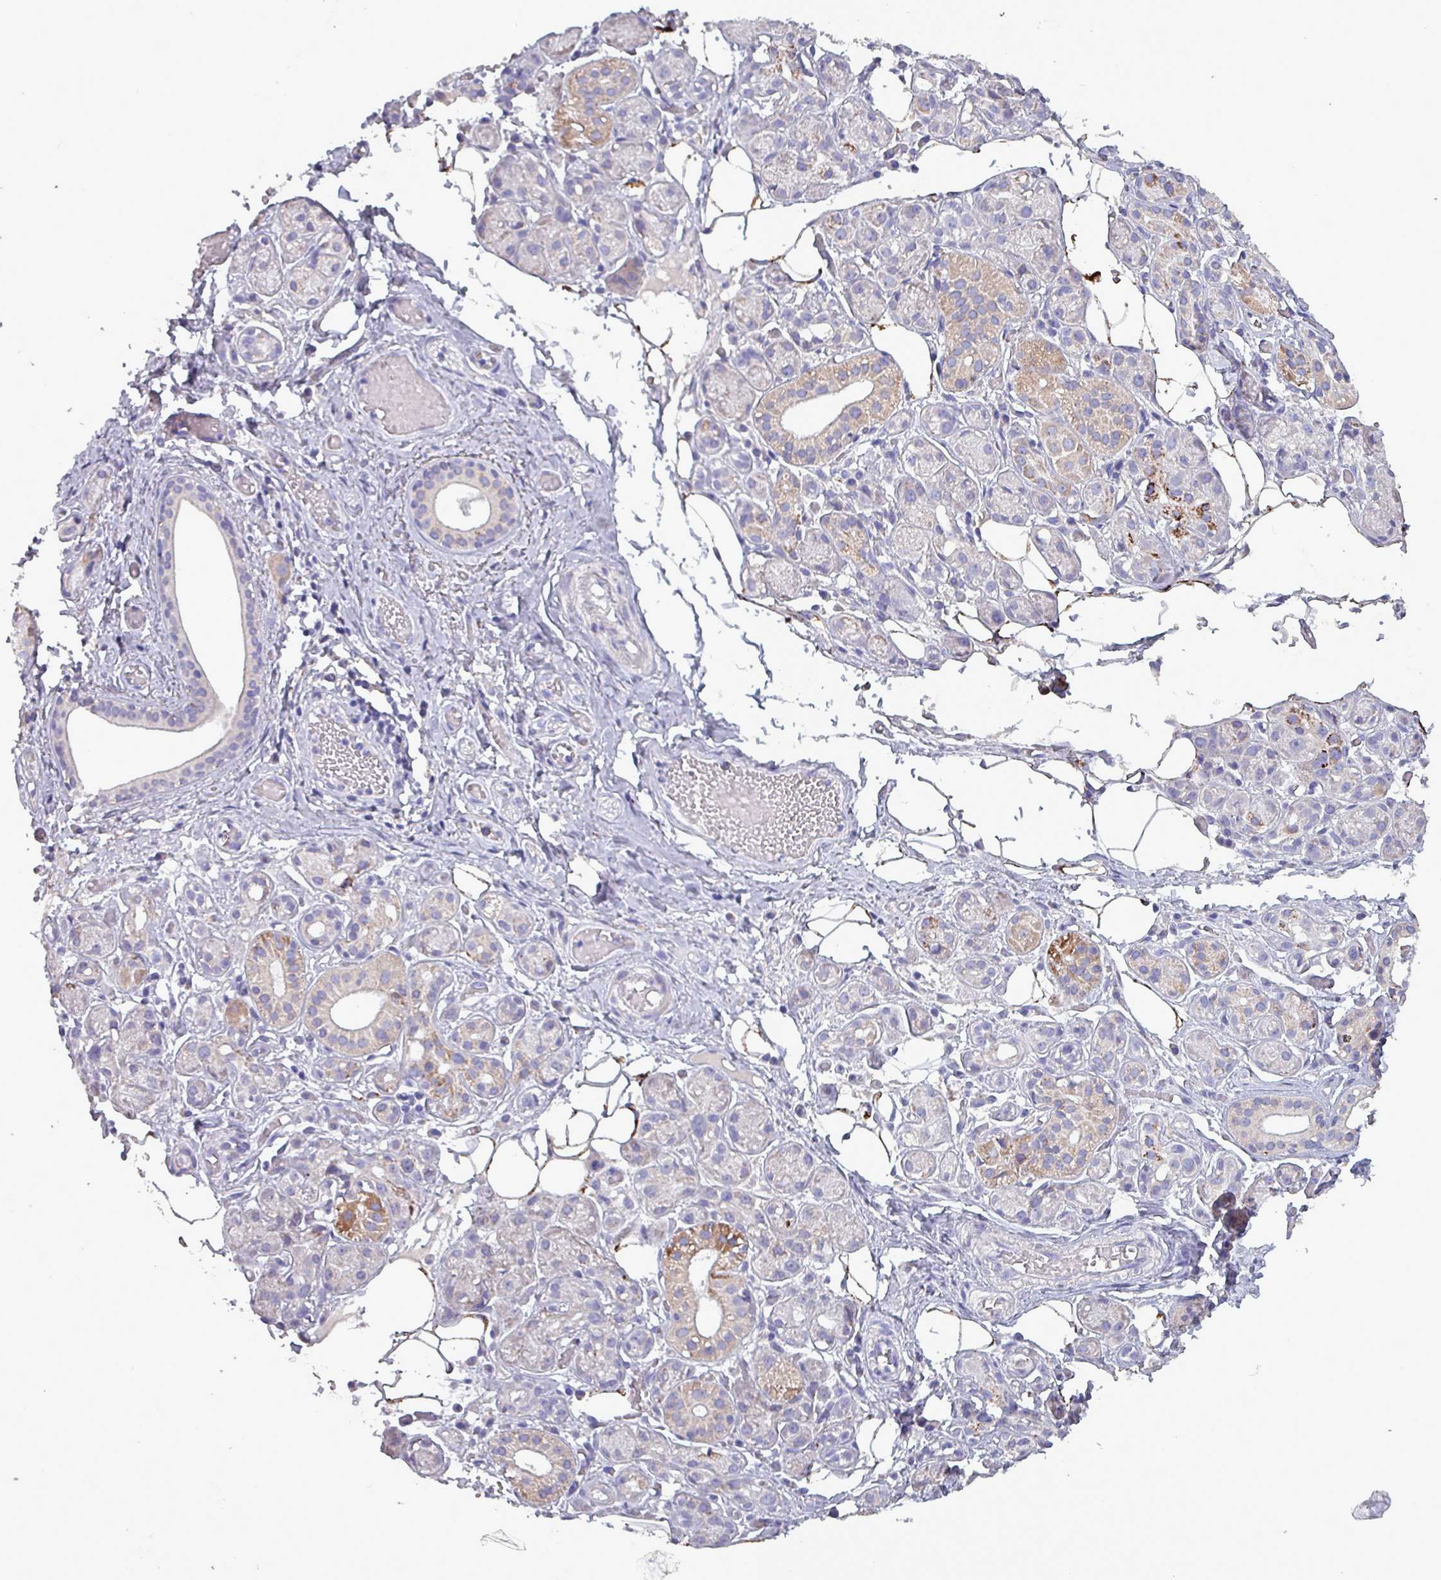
{"staining": {"intensity": "weak", "quantity": "<25%", "location": "cytoplasmic/membranous"}, "tissue": "salivary gland", "cell_type": "Glandular cells", "image_type": "normal", "snomed": [{"axis": "morphology", "description": "Normal tissue, NOS"}, {"axis": "topography", "description": "Salivary gland"}], "caption": "Photomicrograph shows no protein staining in glandular cells of benign salivary gland. (Stains: DAB (3,3'-diaminobenzidine) IHC with hematoxylin counter stain, Microscopy: brightfield microscopy at high magnification).", "gene": "HSD3B7", "patient": {"sex": "male", "age": 82}}